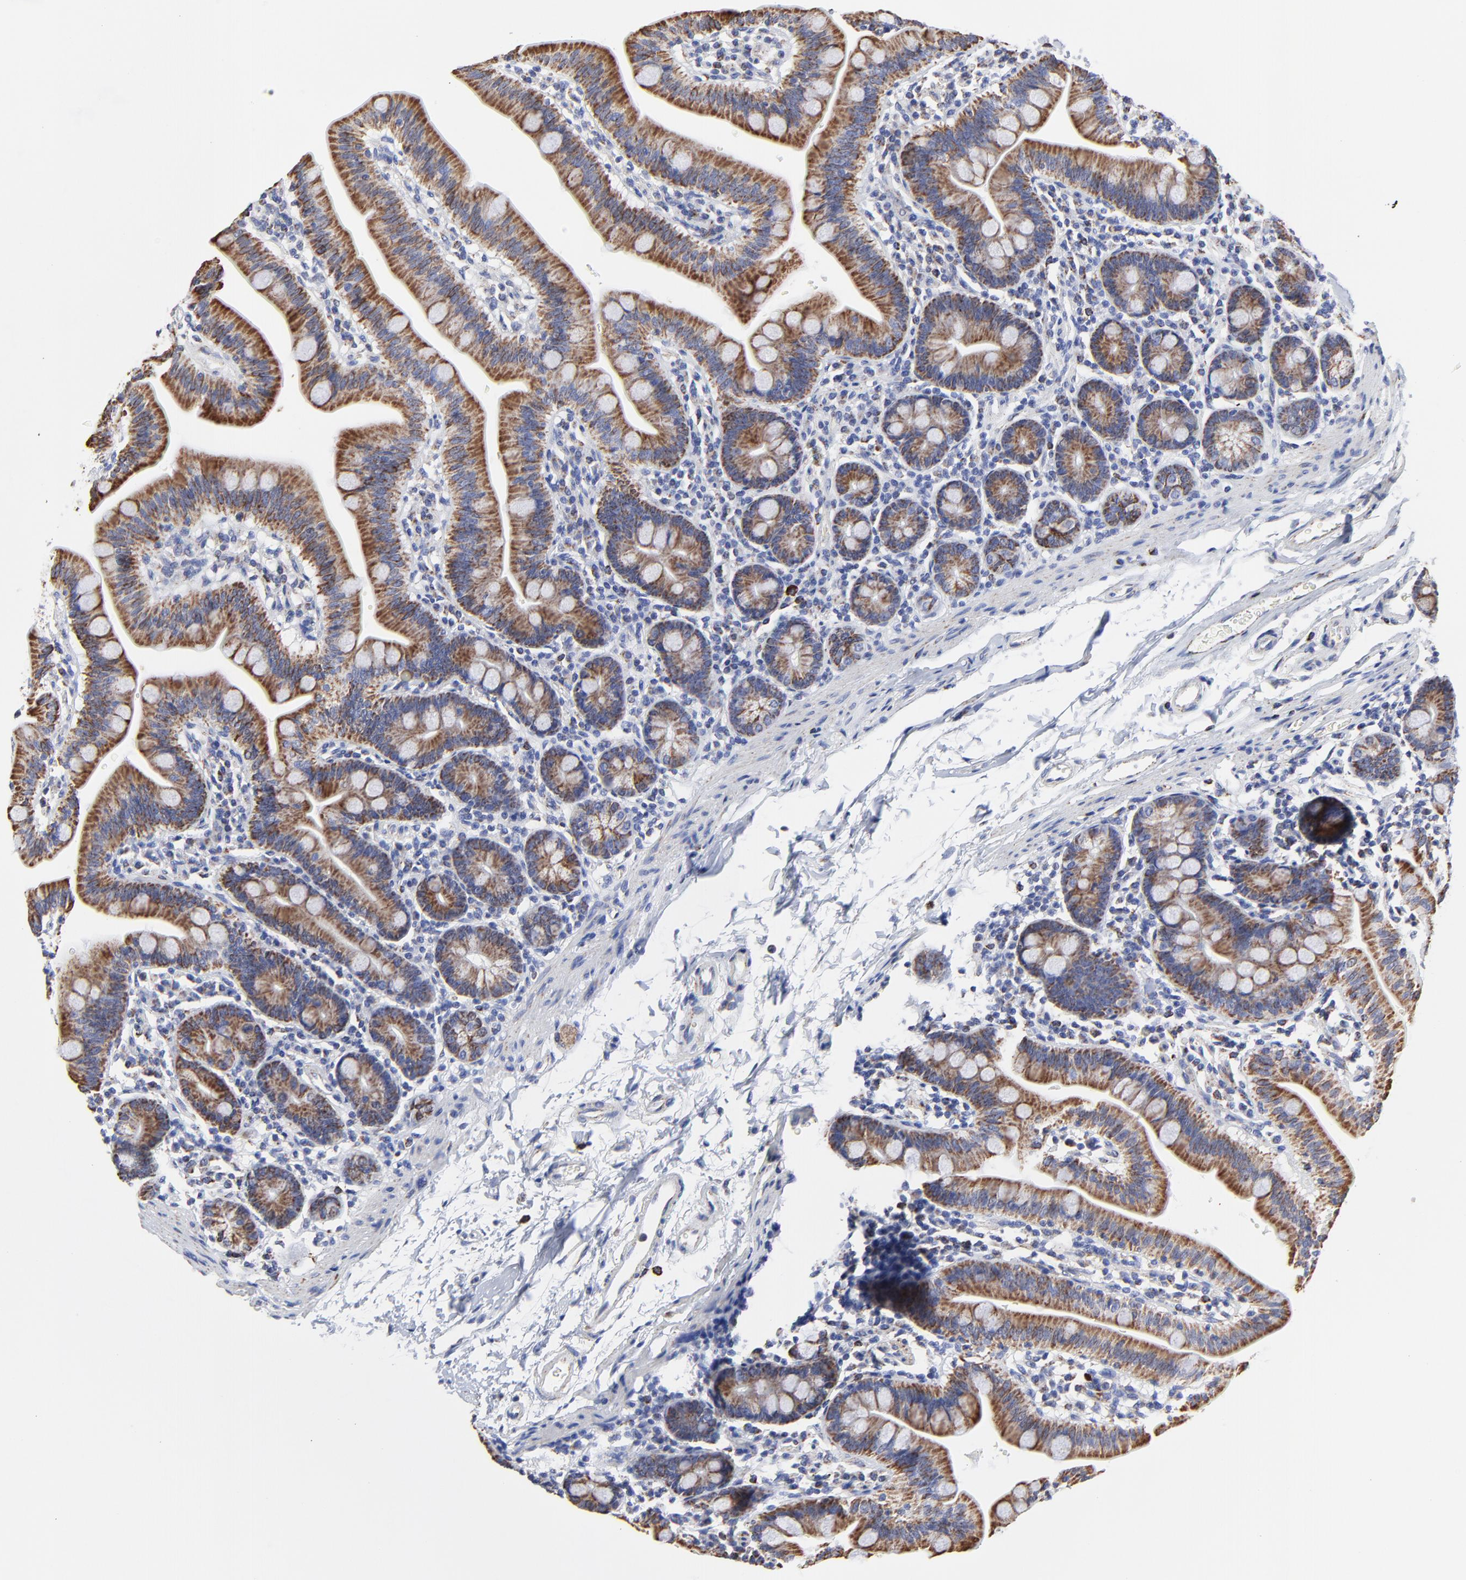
{"staining": {"intensity": "moderate", "quantity": ">75%", "location": "cytoplasmic/membranous"}, "tissue": "small intestine", "cell_type": "Glandular cells", "image_type": "normal", "snomed": [{"axis": "morphology", "description": "Normal tissue, NOS"}, {"axis": "topography", "description": "Small intestine"}], "caption": "A brown stain shows moderate cytoplasmic/membranous expression of a protein in glandular cells of normal small intestine. The staining was performed using DAB to visualize the protein expression in brown, while the nuclei were stained in blue with hematoxylin (Magnification: 20x).", "gene": "PINK1", "patient": {"sex": "male", "age": 79}}